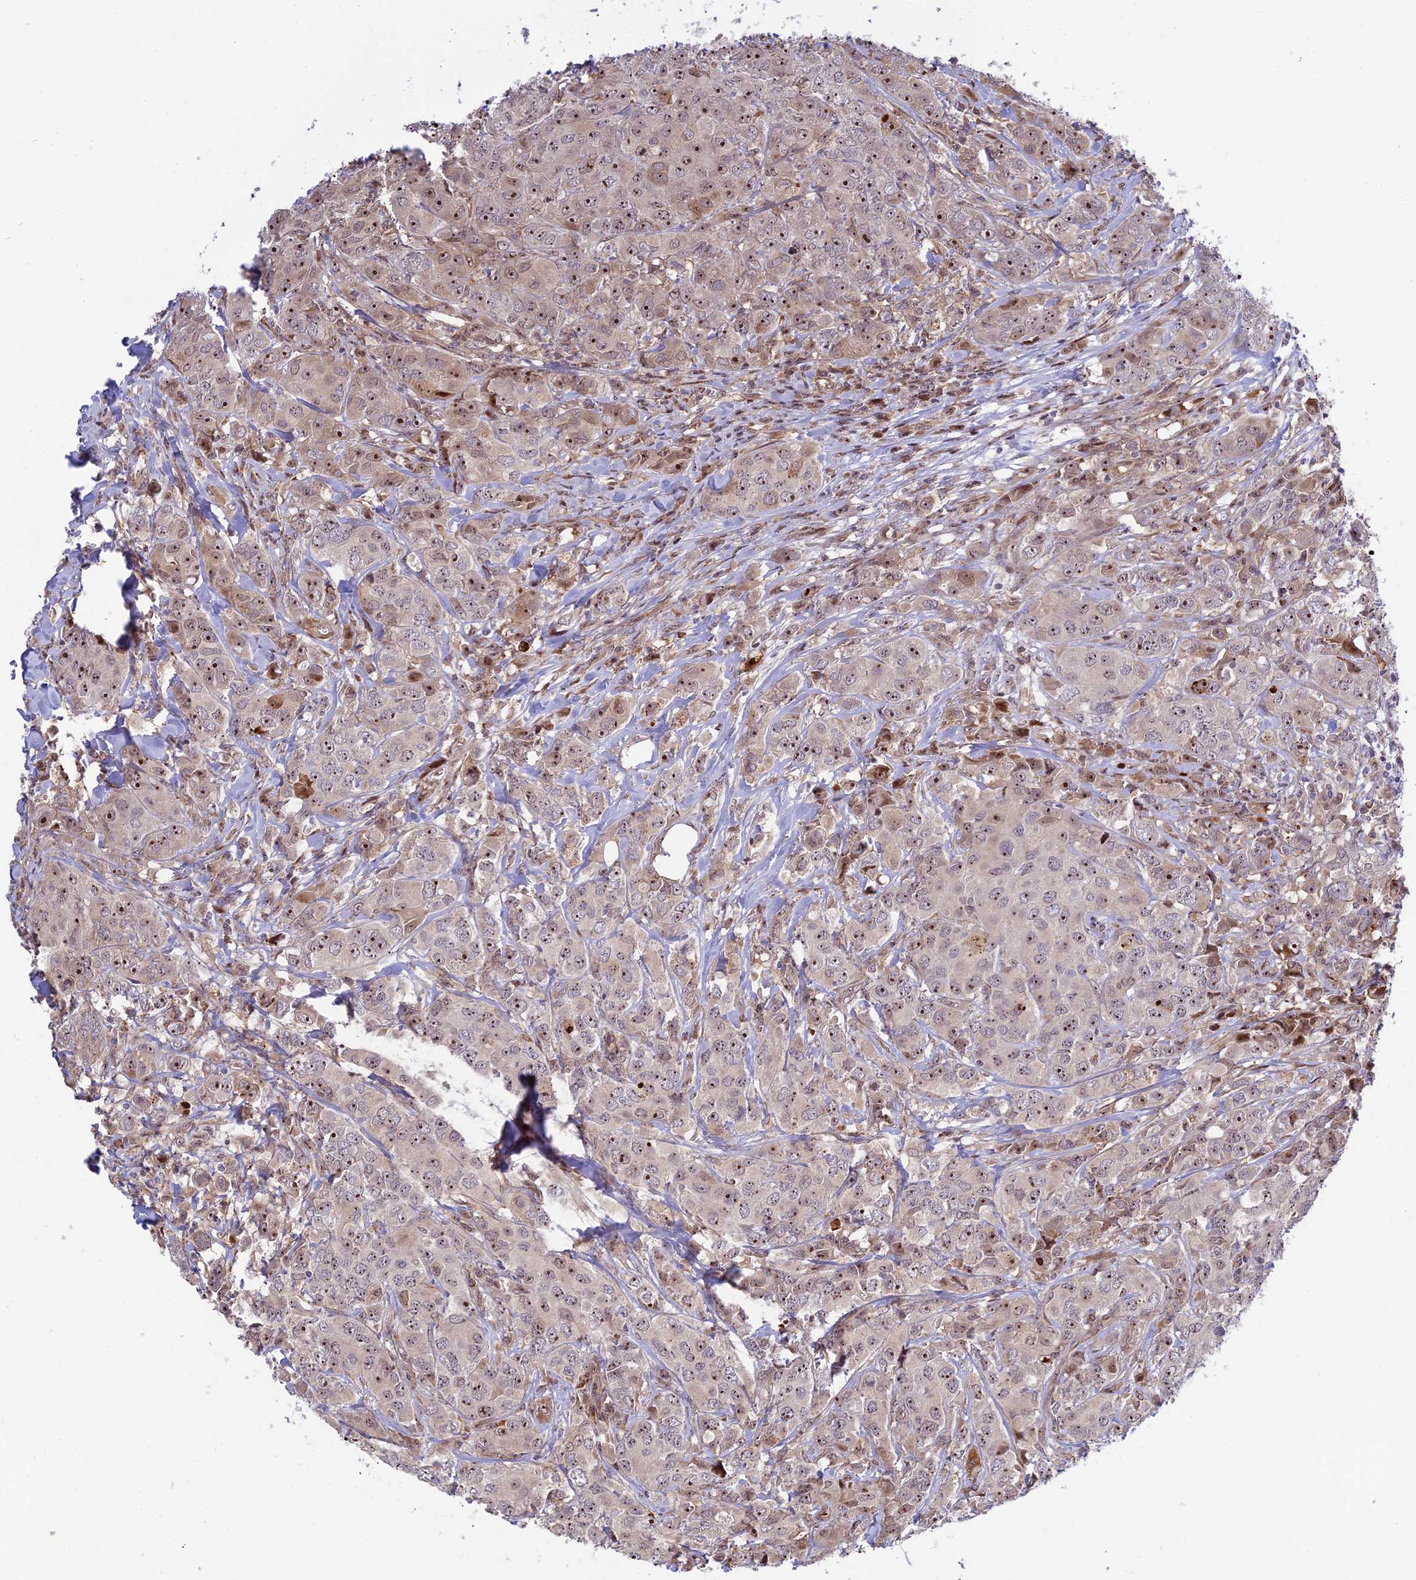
{"staining": {"intensity": "strong", "quantity": "25%-75%", "location": "nuclear"}, "tissue": "breast cancer", "cell_type": "Tumor cells", "image_type": "cancer", "snomed": [{"axis": "morphology", "description": "Duct carcinoma"}, {"axis": "topography", "description": "Breast"}], "caption": "Strong nuclear staining for a protein is seen in about 25%-75% of tumor cells of breast cancer using immunohistochemistry.", "gene": "UFSP2", "patient": {"sex": "female", "age": 43}}